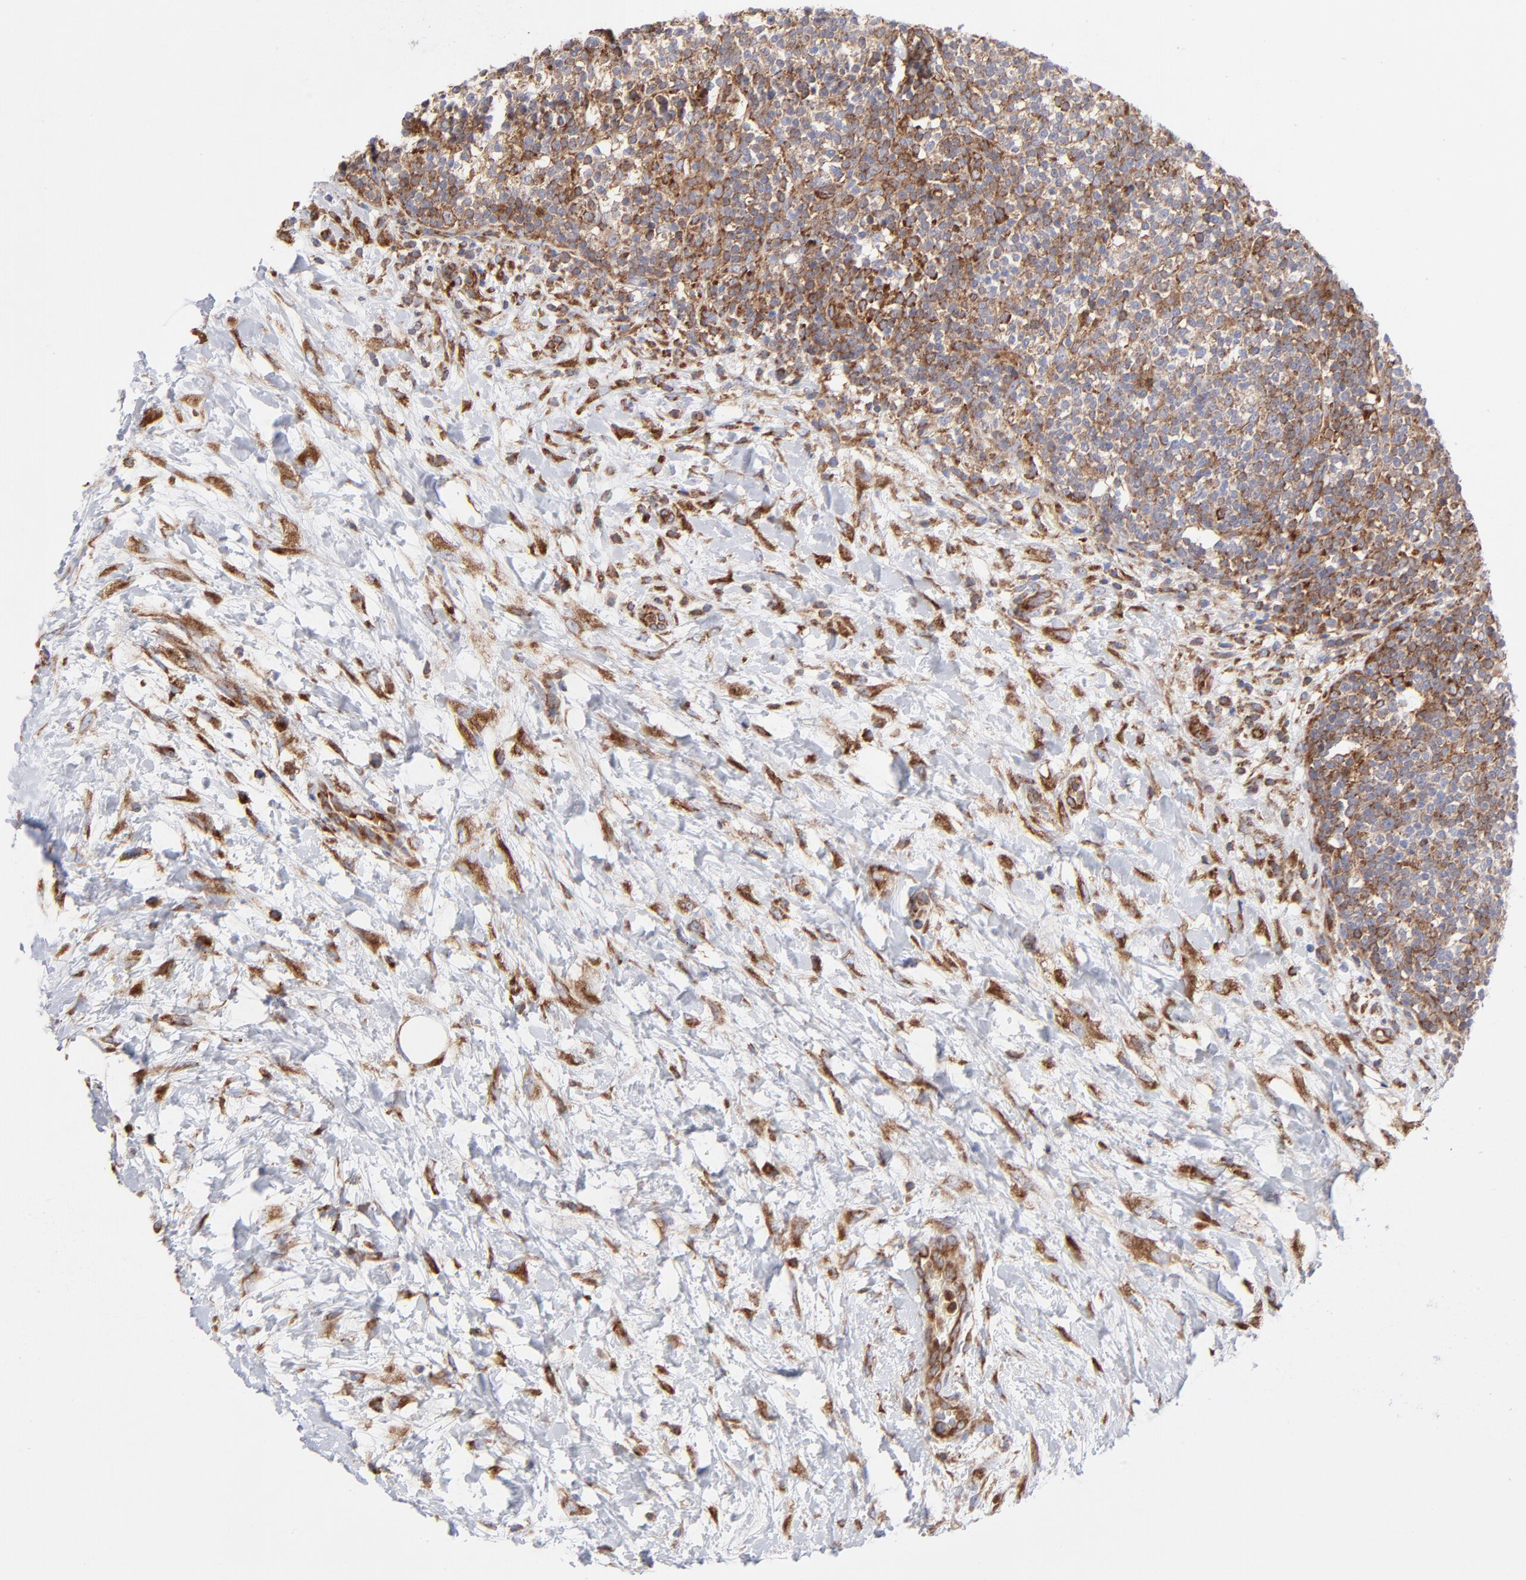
{"staining": {"intensity": "strong", "quantity": ">75%", "location": "cytoplasmic/membranous"}, "tissue": "lymphoma", "cell_type": "Tumor cells", "image_type": "cancer", "snomed": [{"axis": "morphology", "description": "Malignant lymphoma, non-Hodgkin's type, Low grade"}, {"axis": "topography", "description": "Lymph node"}], "caption": "Human malignant lymphoma, non-Hodgkin's type (low-grade) stained with a protein marker reveals strong staining in tumor cells.", "gene": "EIF2AK2", "patient": {"sex": "female", "age": 76}}